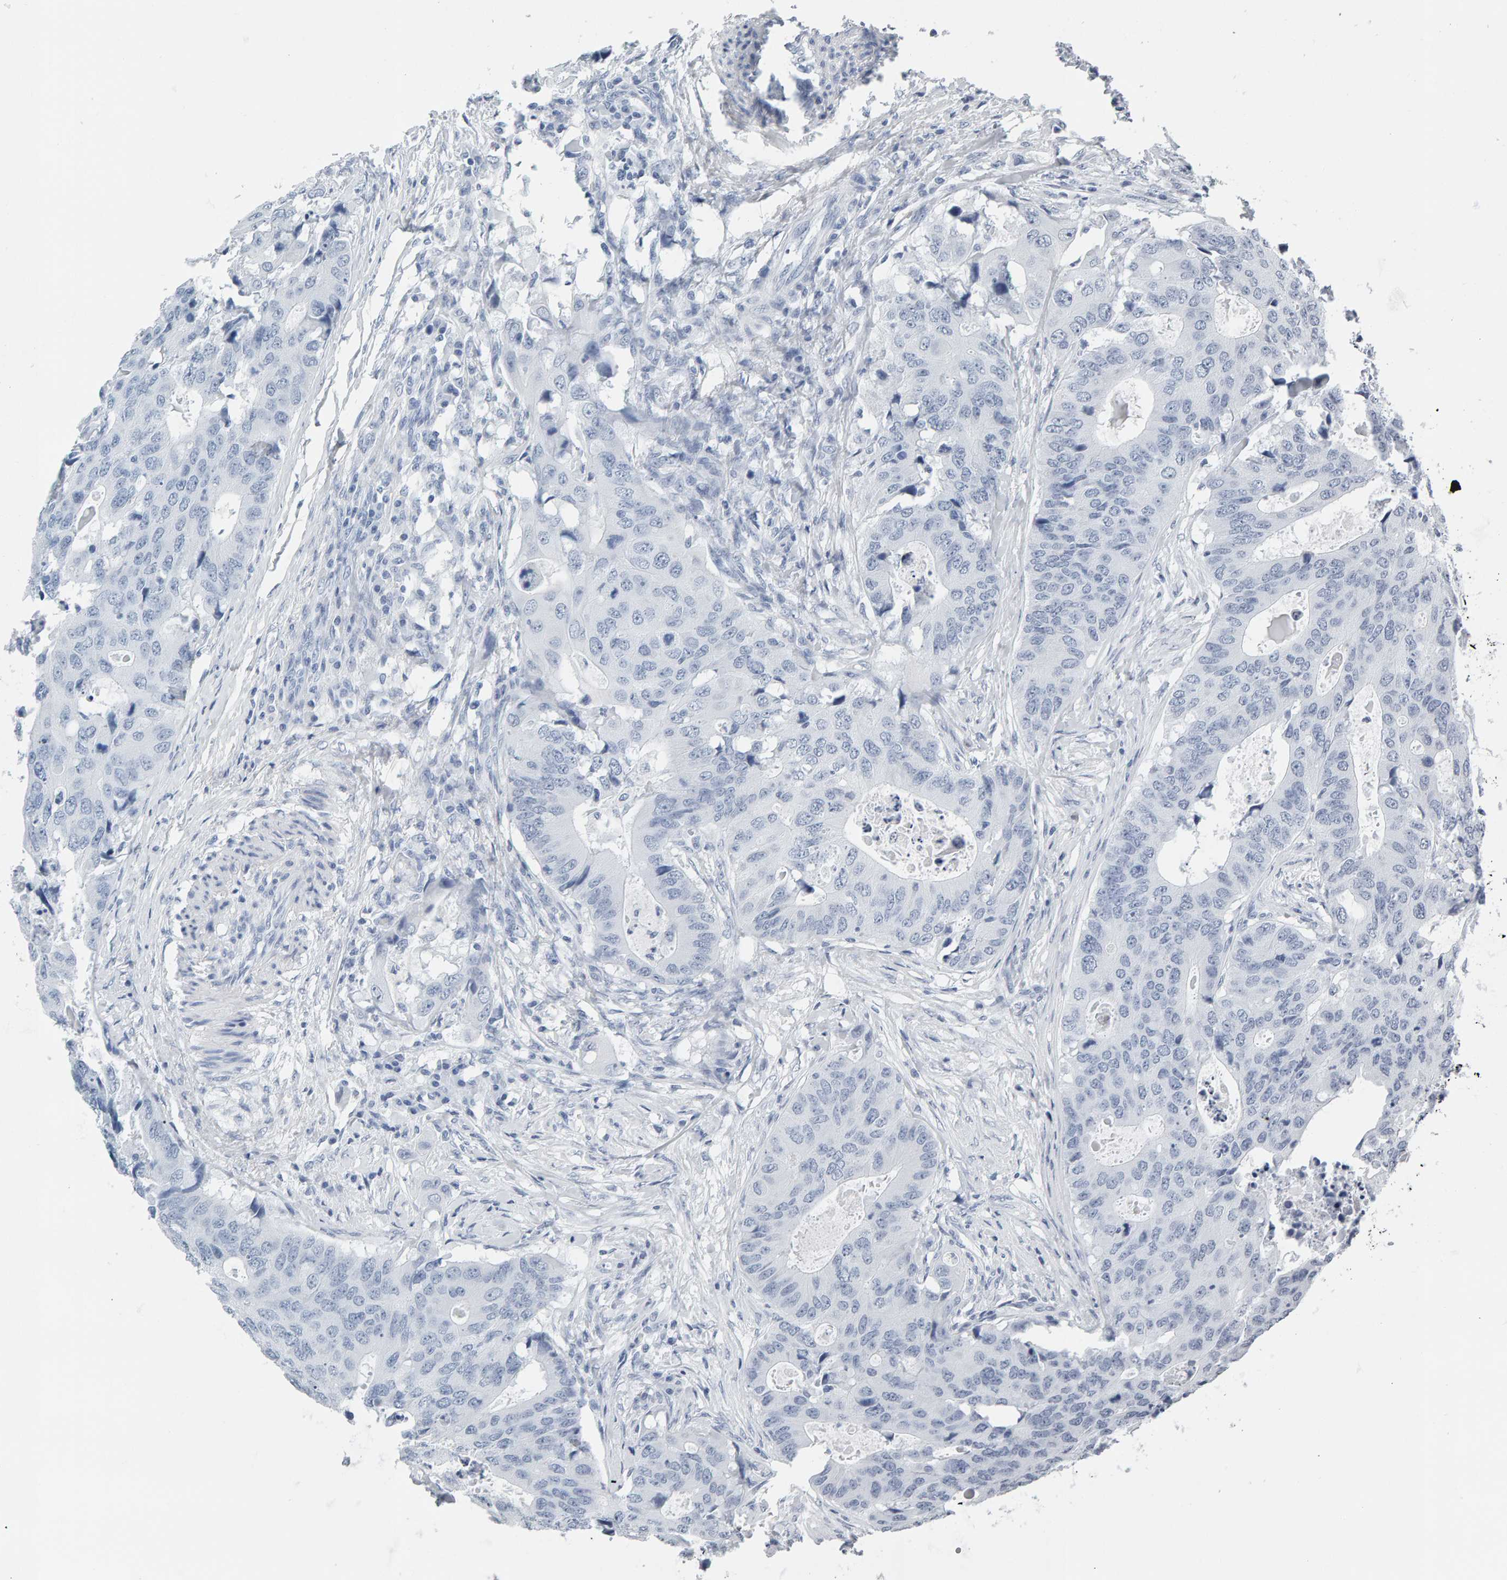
{"staining": {"intensity": "negative", "quantity": "none", "location": "none"}, "tissue": "colorectal cancer", "cell_type": "Tumor cells", "image_type": "cancer", "snomed": [{"axis": "morphology", "description": "Adenocarcinoma, NOS"}, {"axis": "topography", "description": "Colon"}], "caption": "Immunohistochemistry image of neoplastic tissue: human adenocarcinoma (colorectal) stained with DAB (3,3'-diaminobenzidine) exhibits no significant protein staining in tumor cells.", "gene": "SPACA3", "patient": {"sex": "male", "age": 71}}